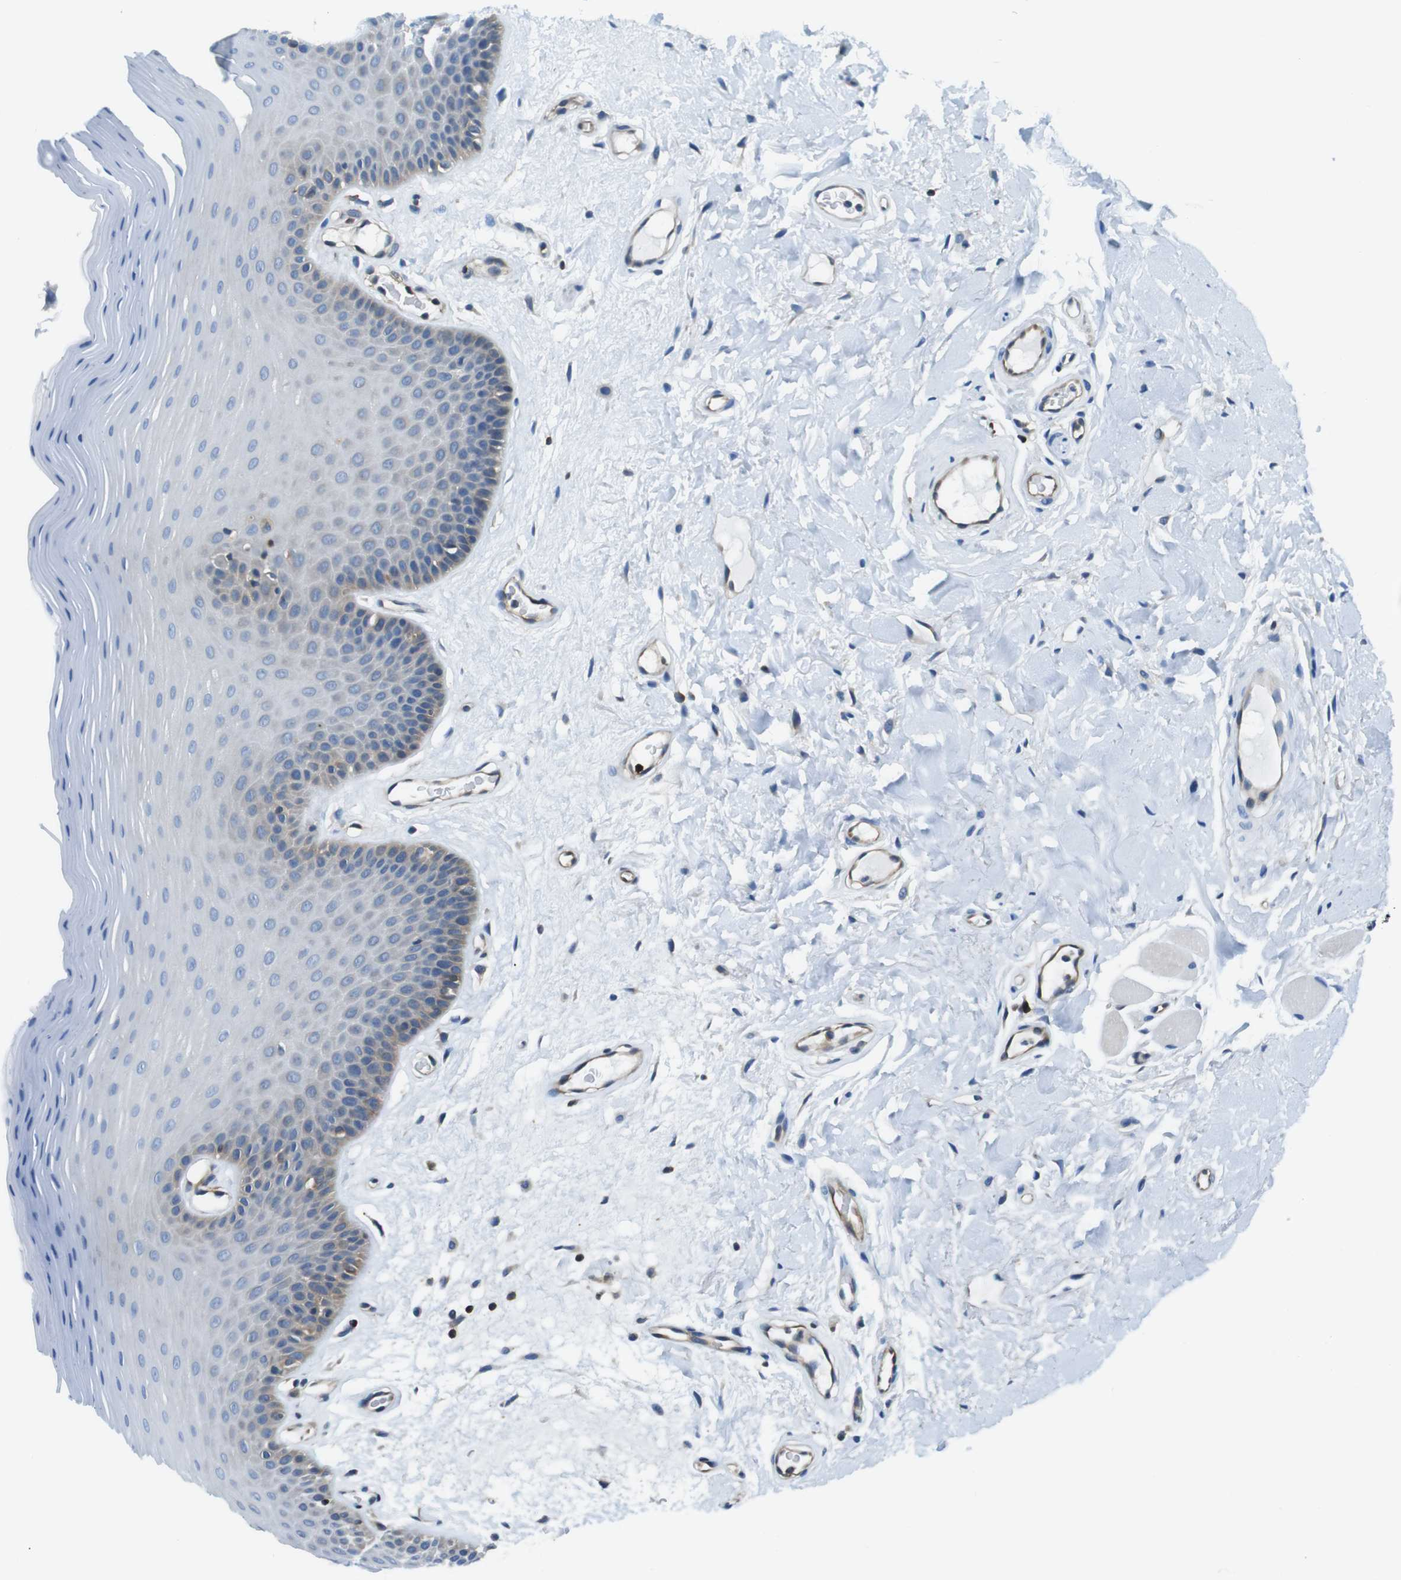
{"staining": {"intensity": "weak", "quantity": "<25%", "location": "cytoplasmic/membranous"}, "tissue": "oral mucosa", "cell_type": "Squamous epithelial cells", "image_type": "normal", "snomed": [{"axis": "morphology", "description": "Normal tissue, NOS"}, {"axis": "morphology", "description": "Squamous cell carcinoma, NOS"}, {"axis": "topography", "description": "Skeletal muscle"}, {"axis": "topography", "description": "Adipose tissue"}, {"axis": "topography", "description": "Vascular tissue"}, {"axis": "topography", "description": "Oral tissue"}, {"axis": "topography", "description": "Peripheral nerve tissue"}, {"axis": "topography", "description": "Head-Neck"}], "caption": "There is no significant staining in squamous epithelial cells of oral mucosa. (DAB (3,3'-diaminobenzidine) immunohistochemistry, high magnification).", "gene": "TES", "patient": {"sex": "male", "age": 71}}